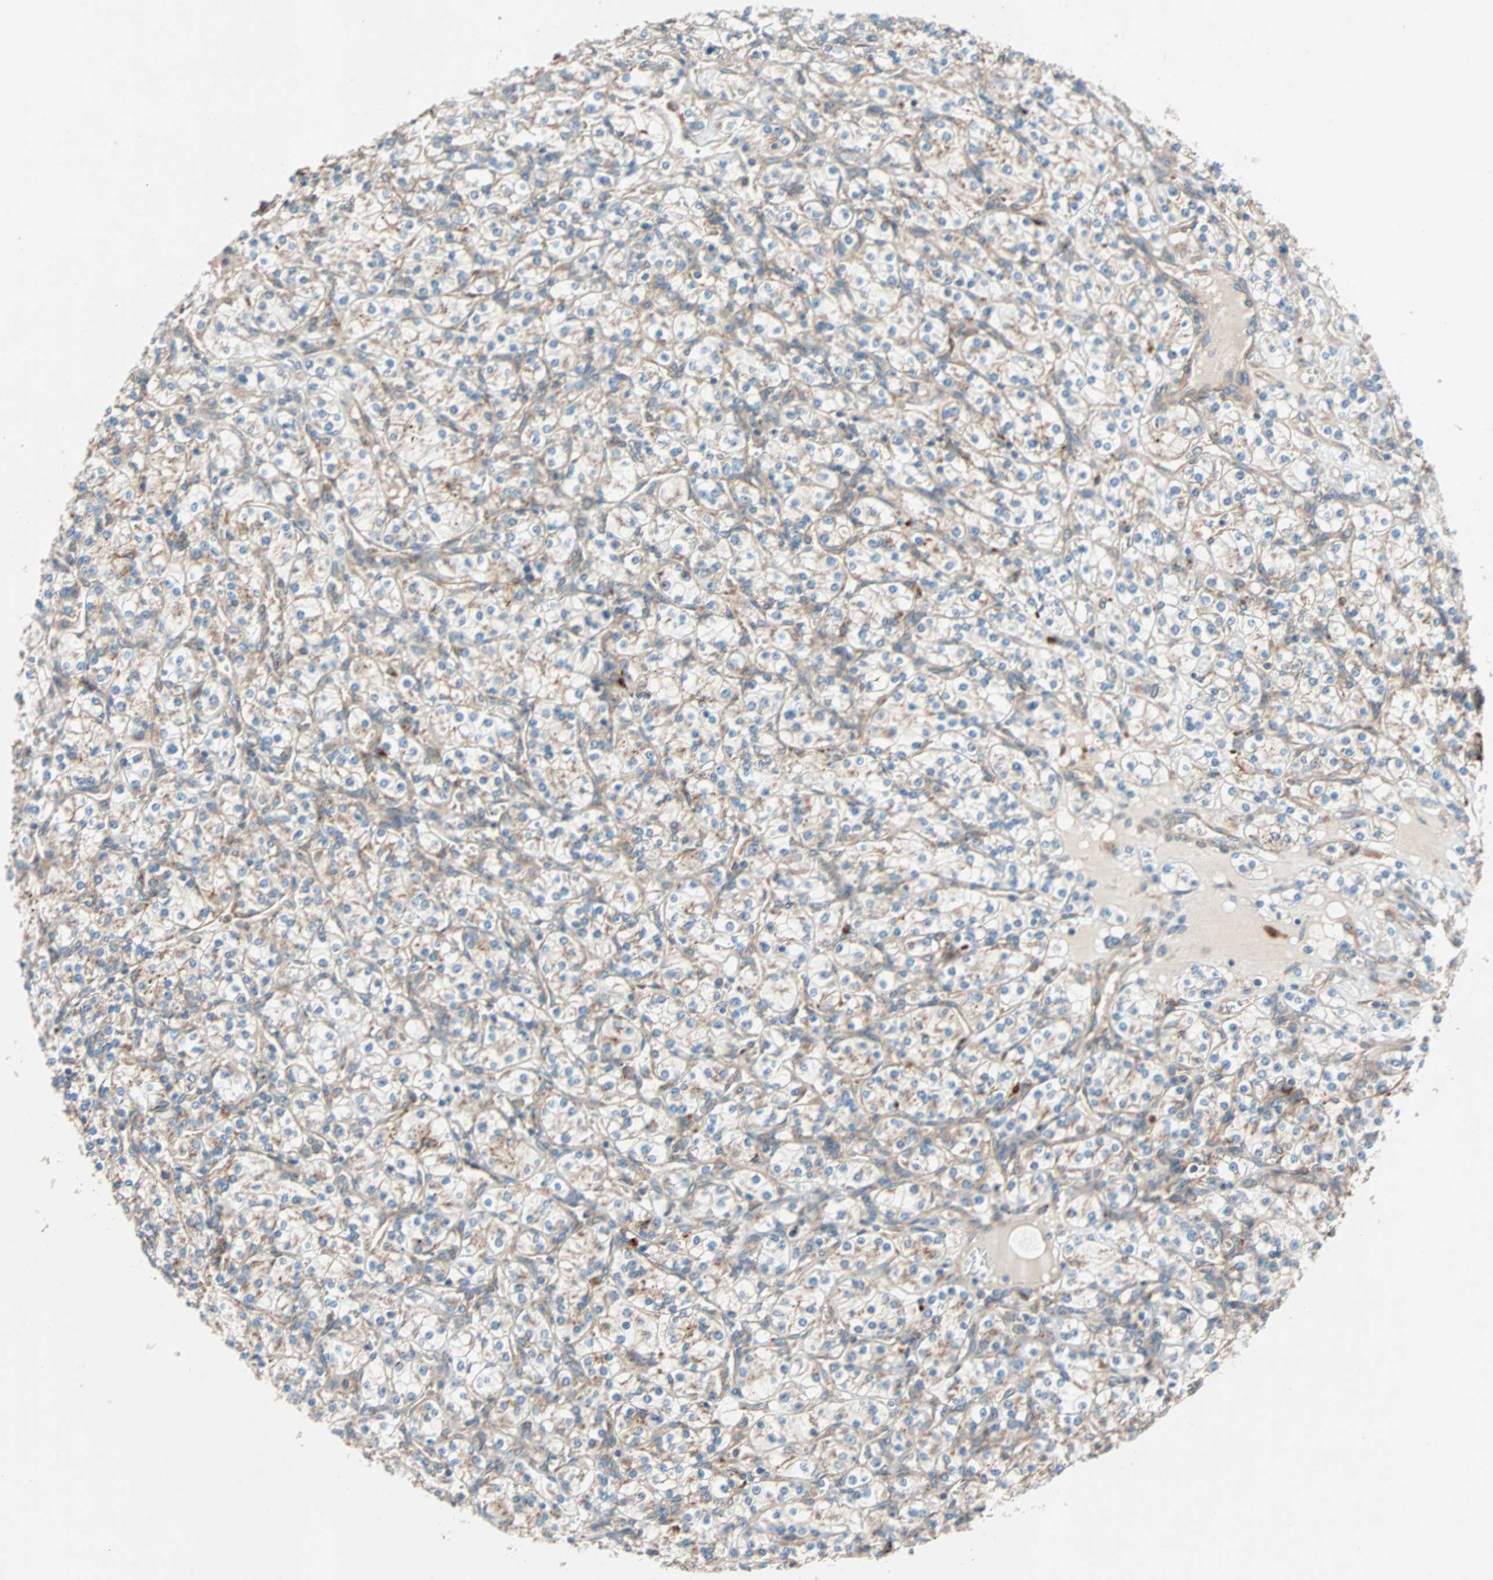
{"staining": {"intensity": "weak", "quantity": ">75%", "location": "cytoplasmic/membranous"}, "tissue": "renal cancer", "cell_type": "Tumor cells", "image_type": "cancer", "snomed": [{"axis": "morphology", "description": "Adenocarcinoma, NOS"}, {"axis": "topography", "description": "Kidney"}], "caption": "Immunohistochemical staining of renal cancer displays low levels of weak cytoplasmic/membranous protein staining in about >75% of tumor cells.", "gene": "PHYH", "patient": {"sex": "male", "age": 77}}